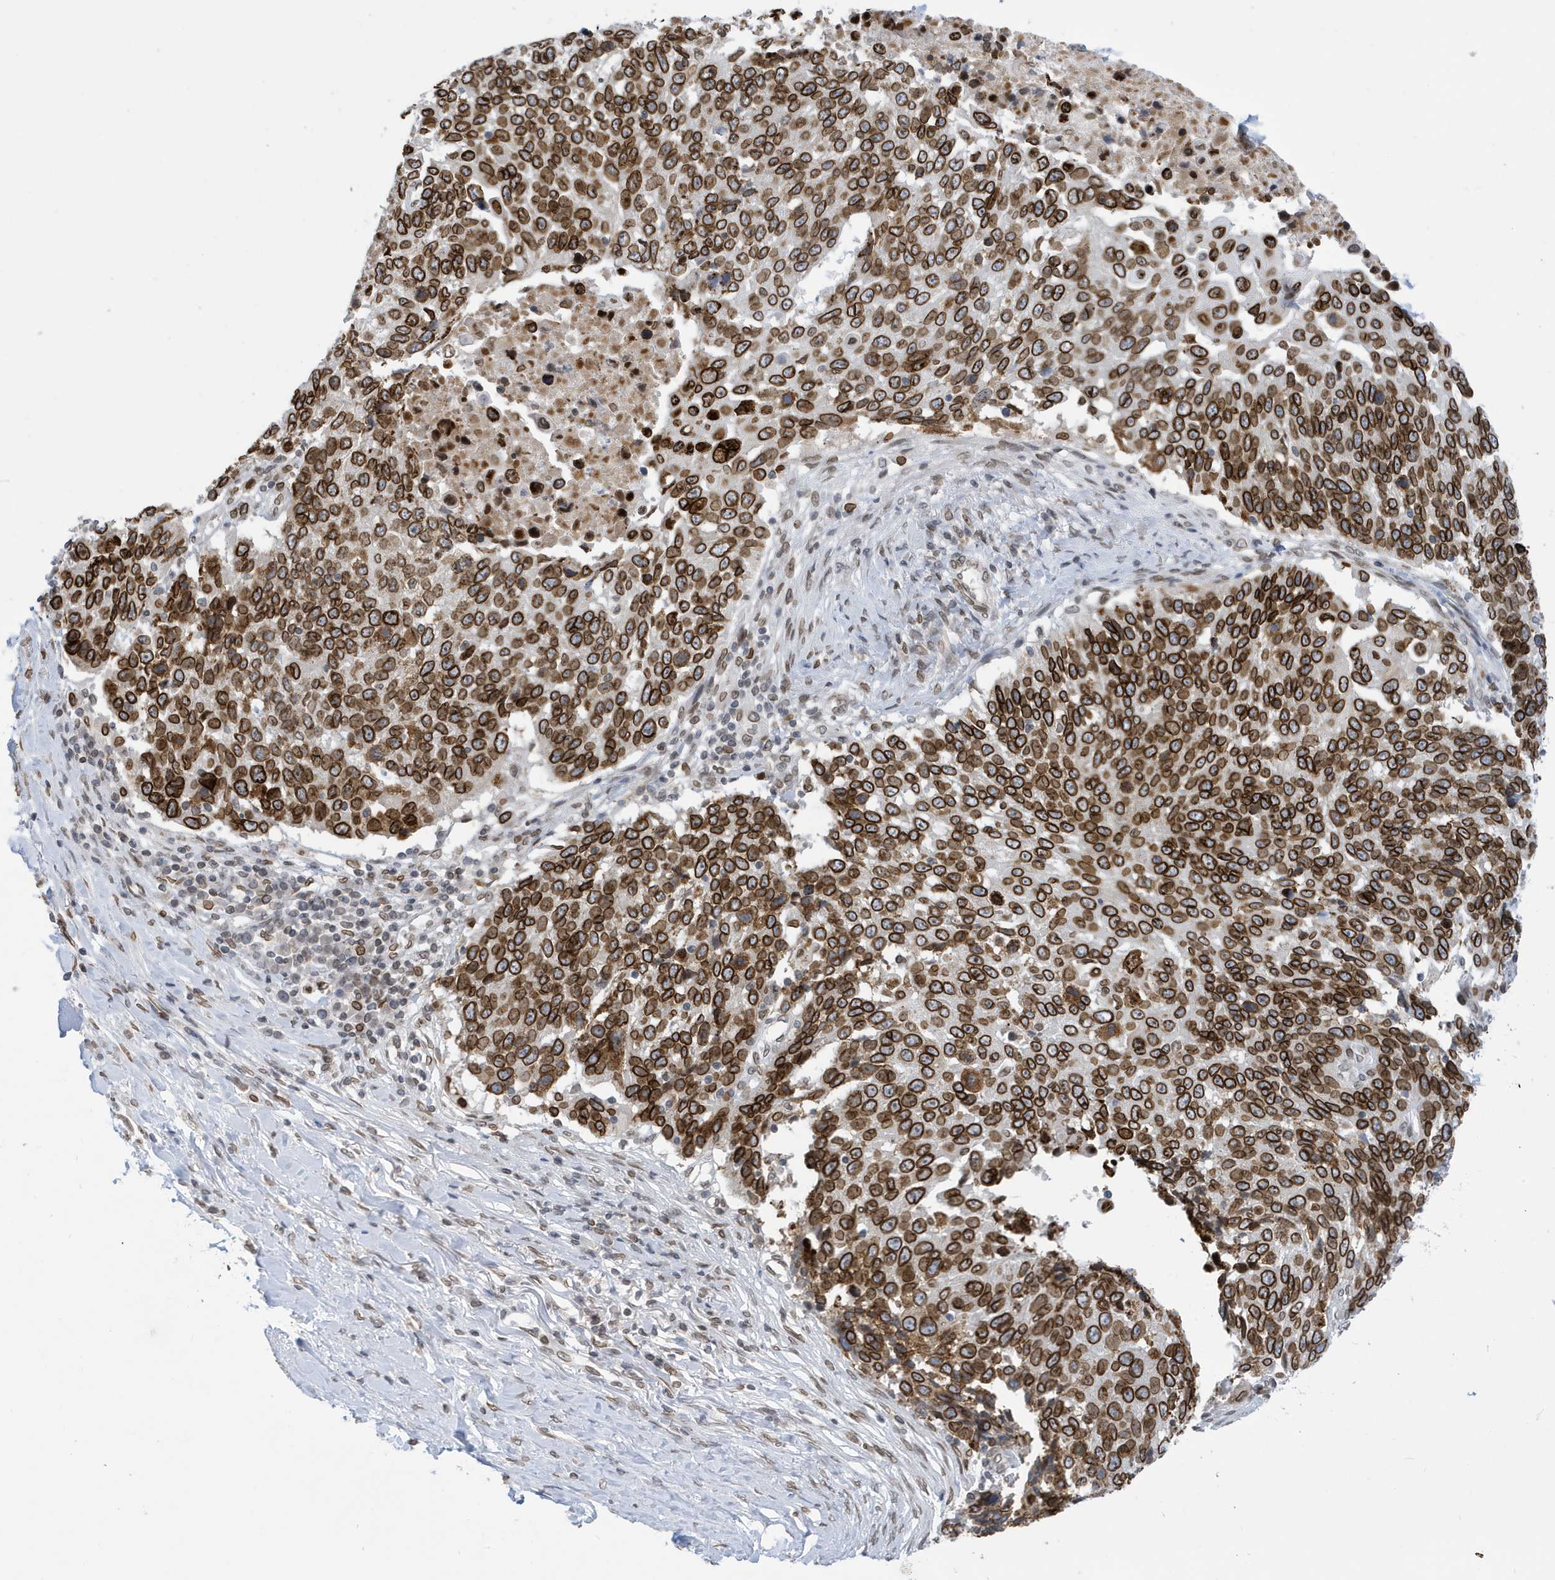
{"staining": {"intensity": "strong", "quantity": ">75%", "location": "cytoplasmic/membranous,nuclear"}, "tissue": "lung cancer", "cell_type": "Tumor cells", "image_type": "cancer", "snomed": [{"axis": "morphology", "description": "Squamous cell carcinoma, NOS"}, {"axis": "topography", "description": "Lung"}], "caption": "There is high levels of strong cytoplasmic/membranous and nuclear positivity in tumor cells of lung cancer (squamous cell carcinoma), as demonstrated by immunohistochemical staining (brown color).", "gene": "PCYT1A", "patient": {"sex": "male", "age": 66}}